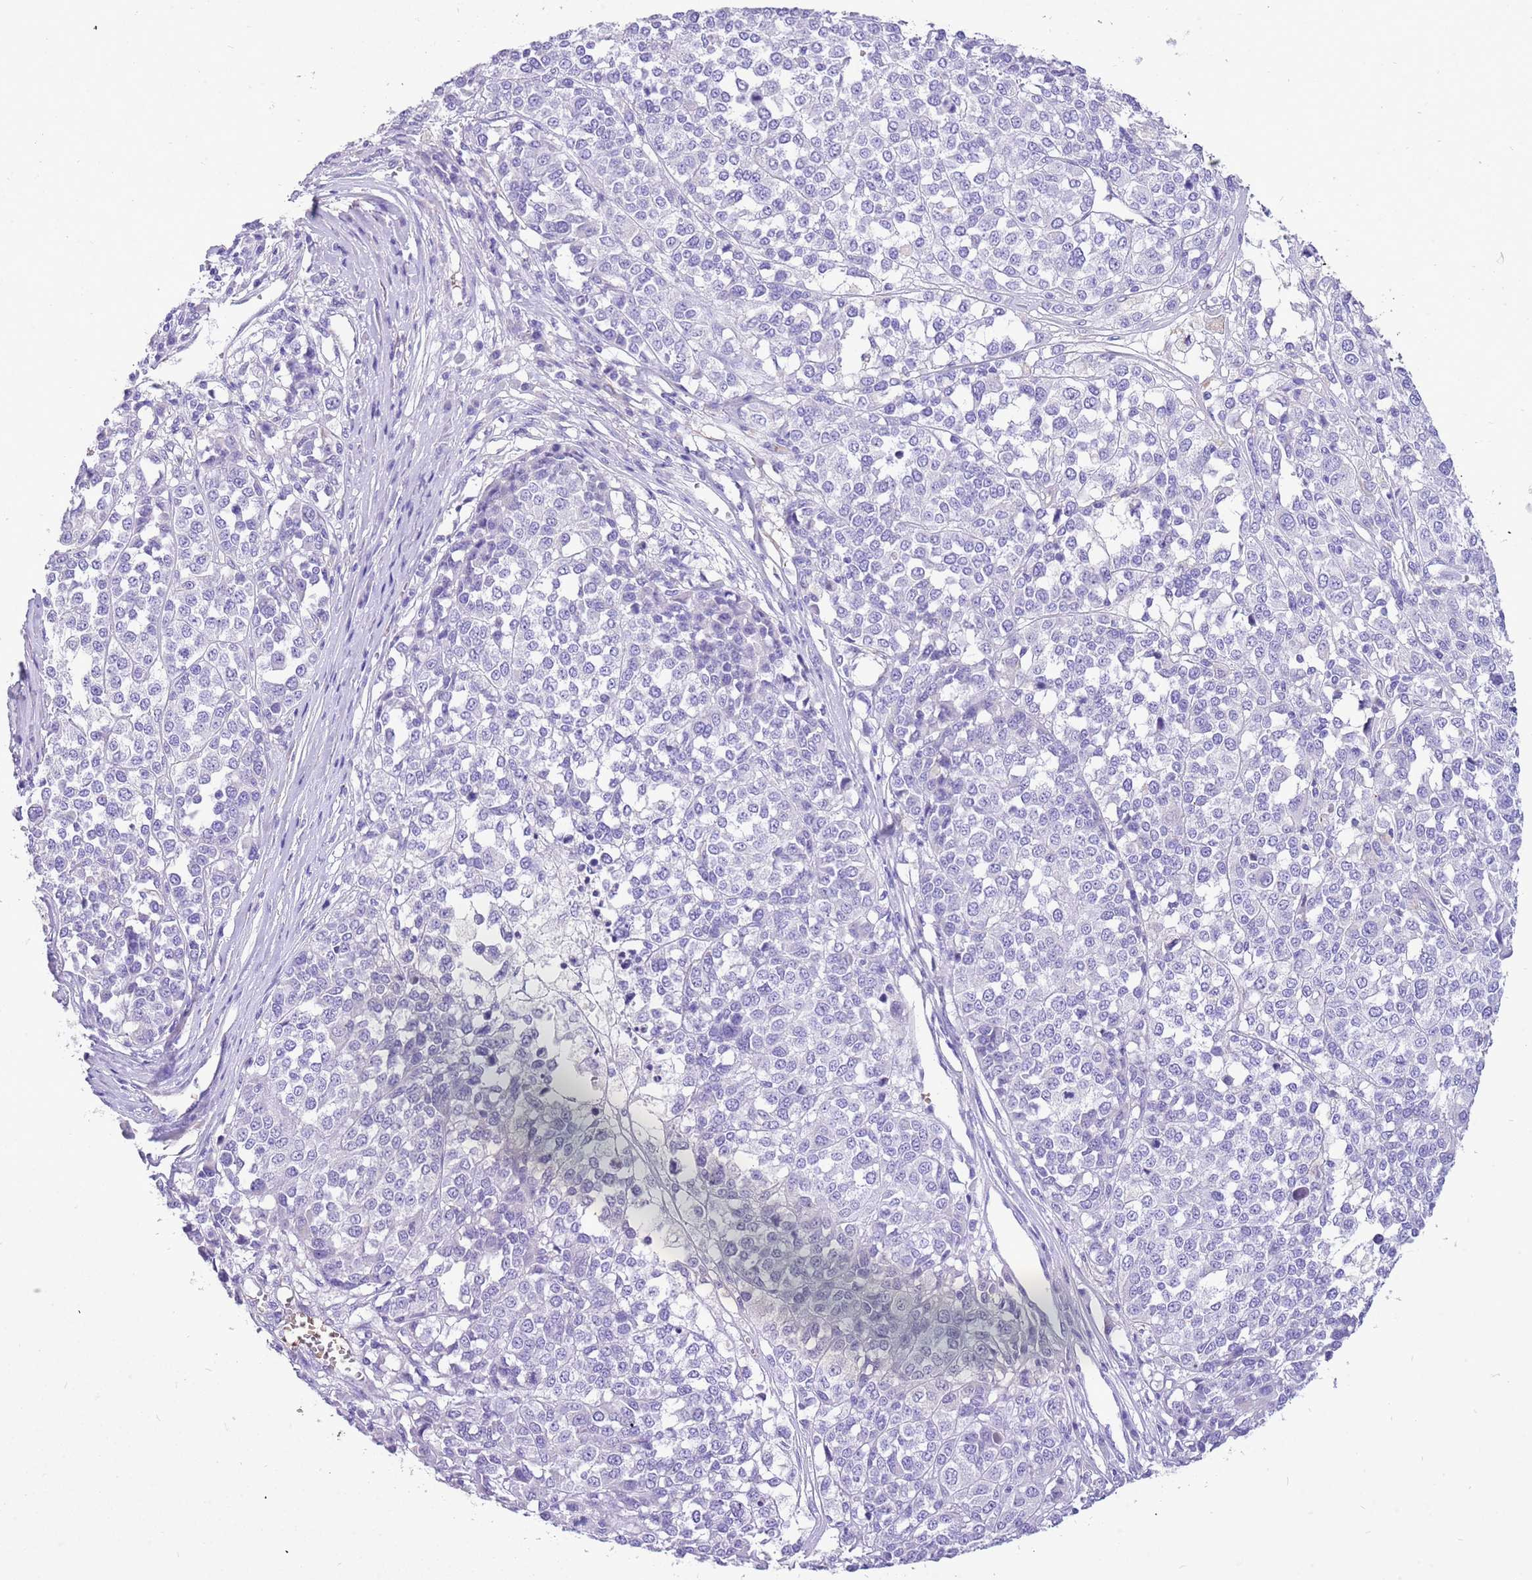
{"staining": {"intensity": "negative", "quantity": "none", "location": "none"}, "tissue": "melanoma", "cell_type": "Tumor cells", "image_type": "cancer", "snomed": [{"axis": "morphology", "description": "Malignant melanoma, Metastatic site"}, {"axis": "topography", "description": "Lymph node"}], "caption": "The immunohistochemistry image has no significant staining in tumor cells of malignant melanoma (metastatic site) tissue.", "gene": "KBTBD3", "patient": {"sex": "male", "age": 44}}